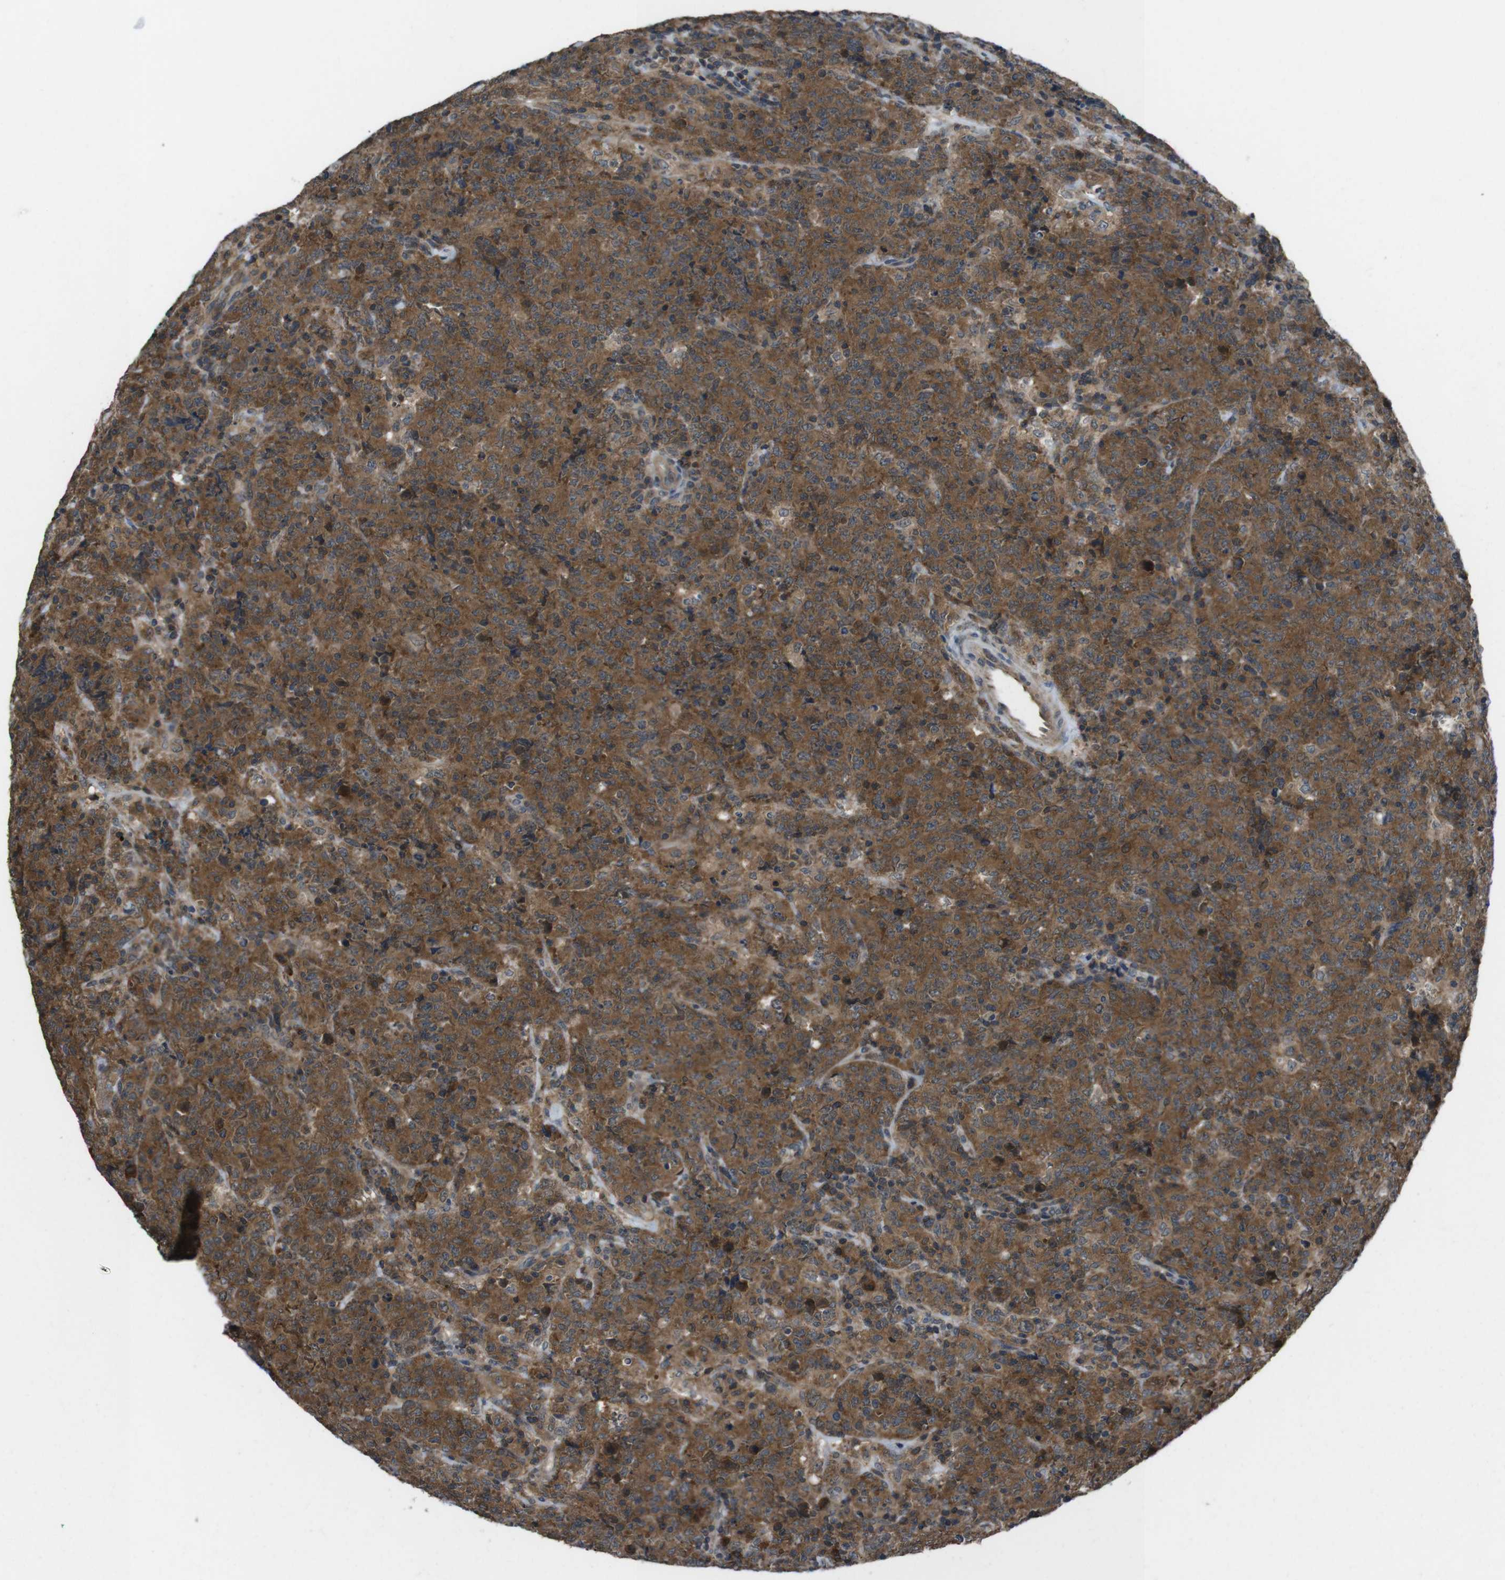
{"staining": {"intensity": "moderate", "quantity": ">75%", "location": "cytoplasmic/membranous"}, "tissue": "lymphoma", "cell_type": "Tumor cells", "image_type": "cancer", "snomed": [{"axis": "morphology", "description": "Malignant lymphoma, non-Hodgkin's type, High grade"}, {"axis": "topography", "description": "Tonsil"}], "caption": "Brown immunohistochemical staining in human malignant lymphoma, non-Hodgkin's type (high-grade) shows moderate cytoplasmic/membranous positivity in approximately >75% of tumor cells.", "gene": "SLC22A23", "patient": {"sex": "female", "age": 36}}